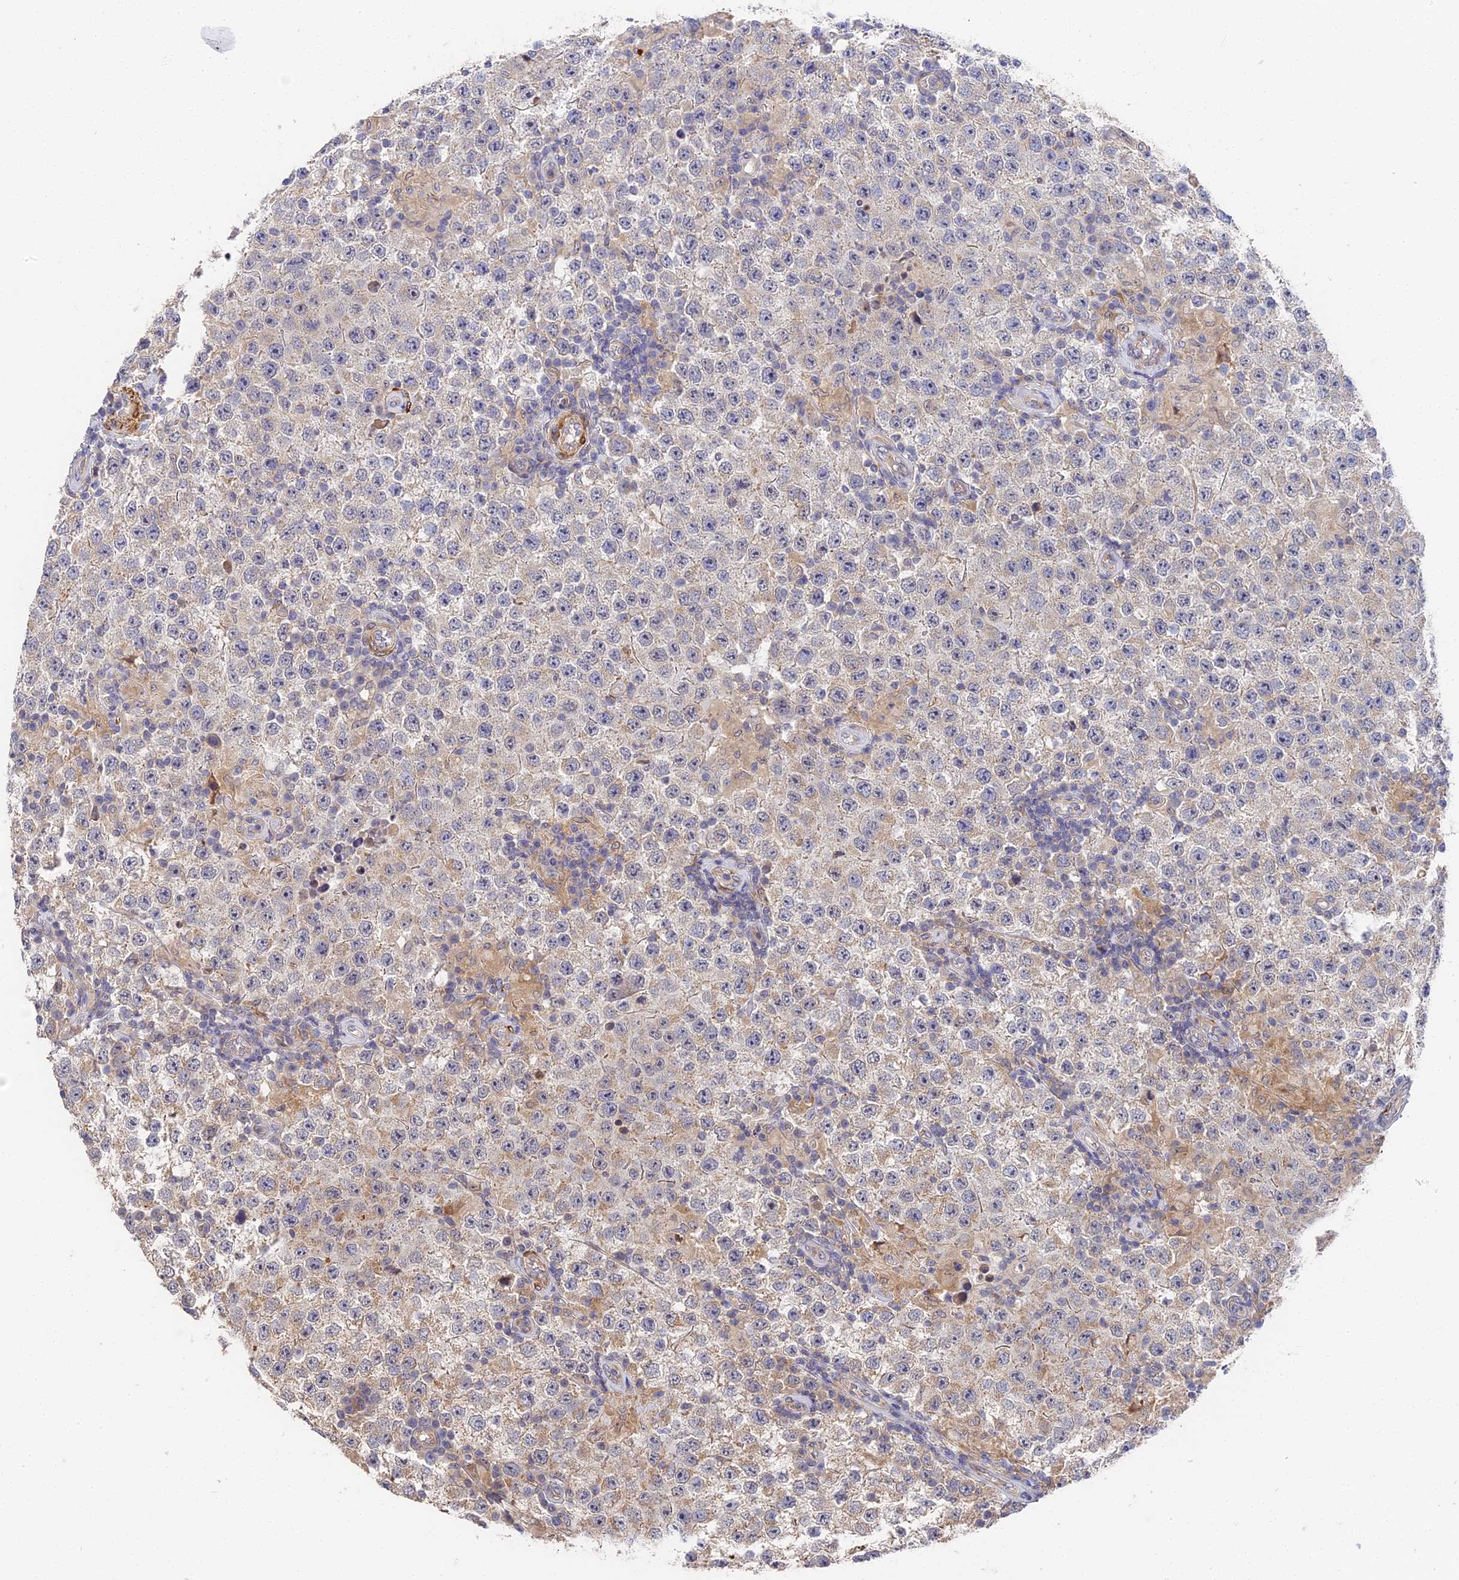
{"staining": {"intensity": "negative", "quantity": "none", "location": "none"}, "tissue": "testis cancer", "cell_type": "Tumor cells", "image_type": "cancer", "snomed": [{"axis": "morphology", "description": "Normal tissue, NOS"}, {"axis": "morphology", "description": "Urothelial carcinoma, High grade"}, {"axis": "morphology", "description": "Seminoma, NOS"}, {"axis": "morphology", "description": "Carcinoma, Embryonal, NOS"}, {"axis": "topography", "description": "Urinary bladder"}, {"axis": "topography", "description": "Testis"}], "caption": "IHC photomicrograph of neoplastic tissue: testis cancer stained with DAB (3,3'-diaminobenzidine) demonstrates no significant protein staining in tumor cells.", "gene": "CCDC113", "patient": {"sex": "male", "age": 41}}